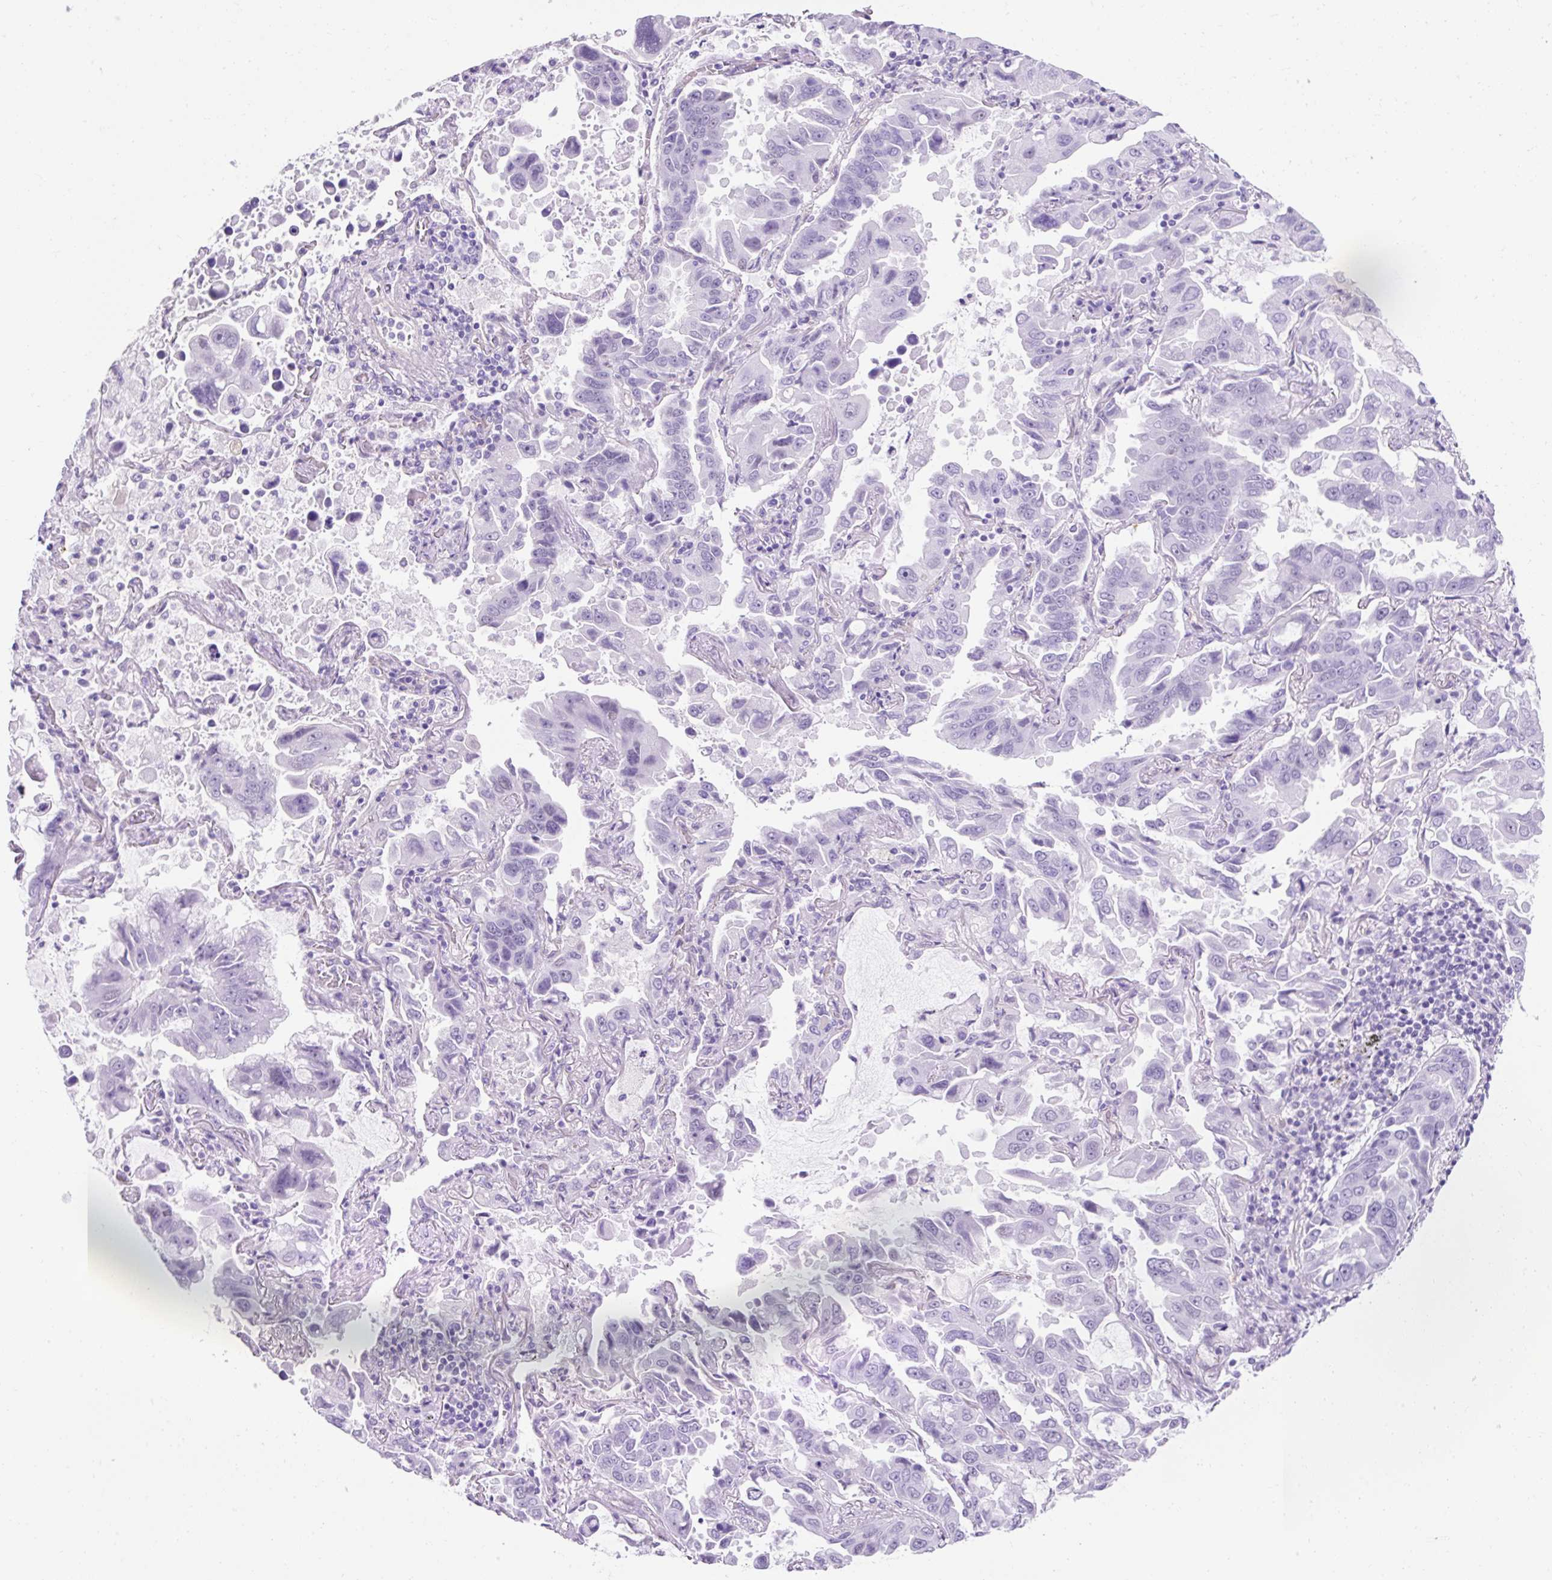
{"staining": {"intensity": "negative", "quantity": "none", "location": "none"}, "tissue": "lung cancer", "cell_type": "Tumor cells", "image_type": "cancer", "snomed": [{"axis": "morphology", "description": "Adenocarcinoma, NOS"}, {"axis": "topography", "description": "Lung"}], "caption": "Human adenocarcinoma (lung) stained for a protein using immunohistochemistry (IHC) exhibits no positivity in tumor cells.", "gene": "KRT12", "patient": {"sex": "male", "age": 64}}